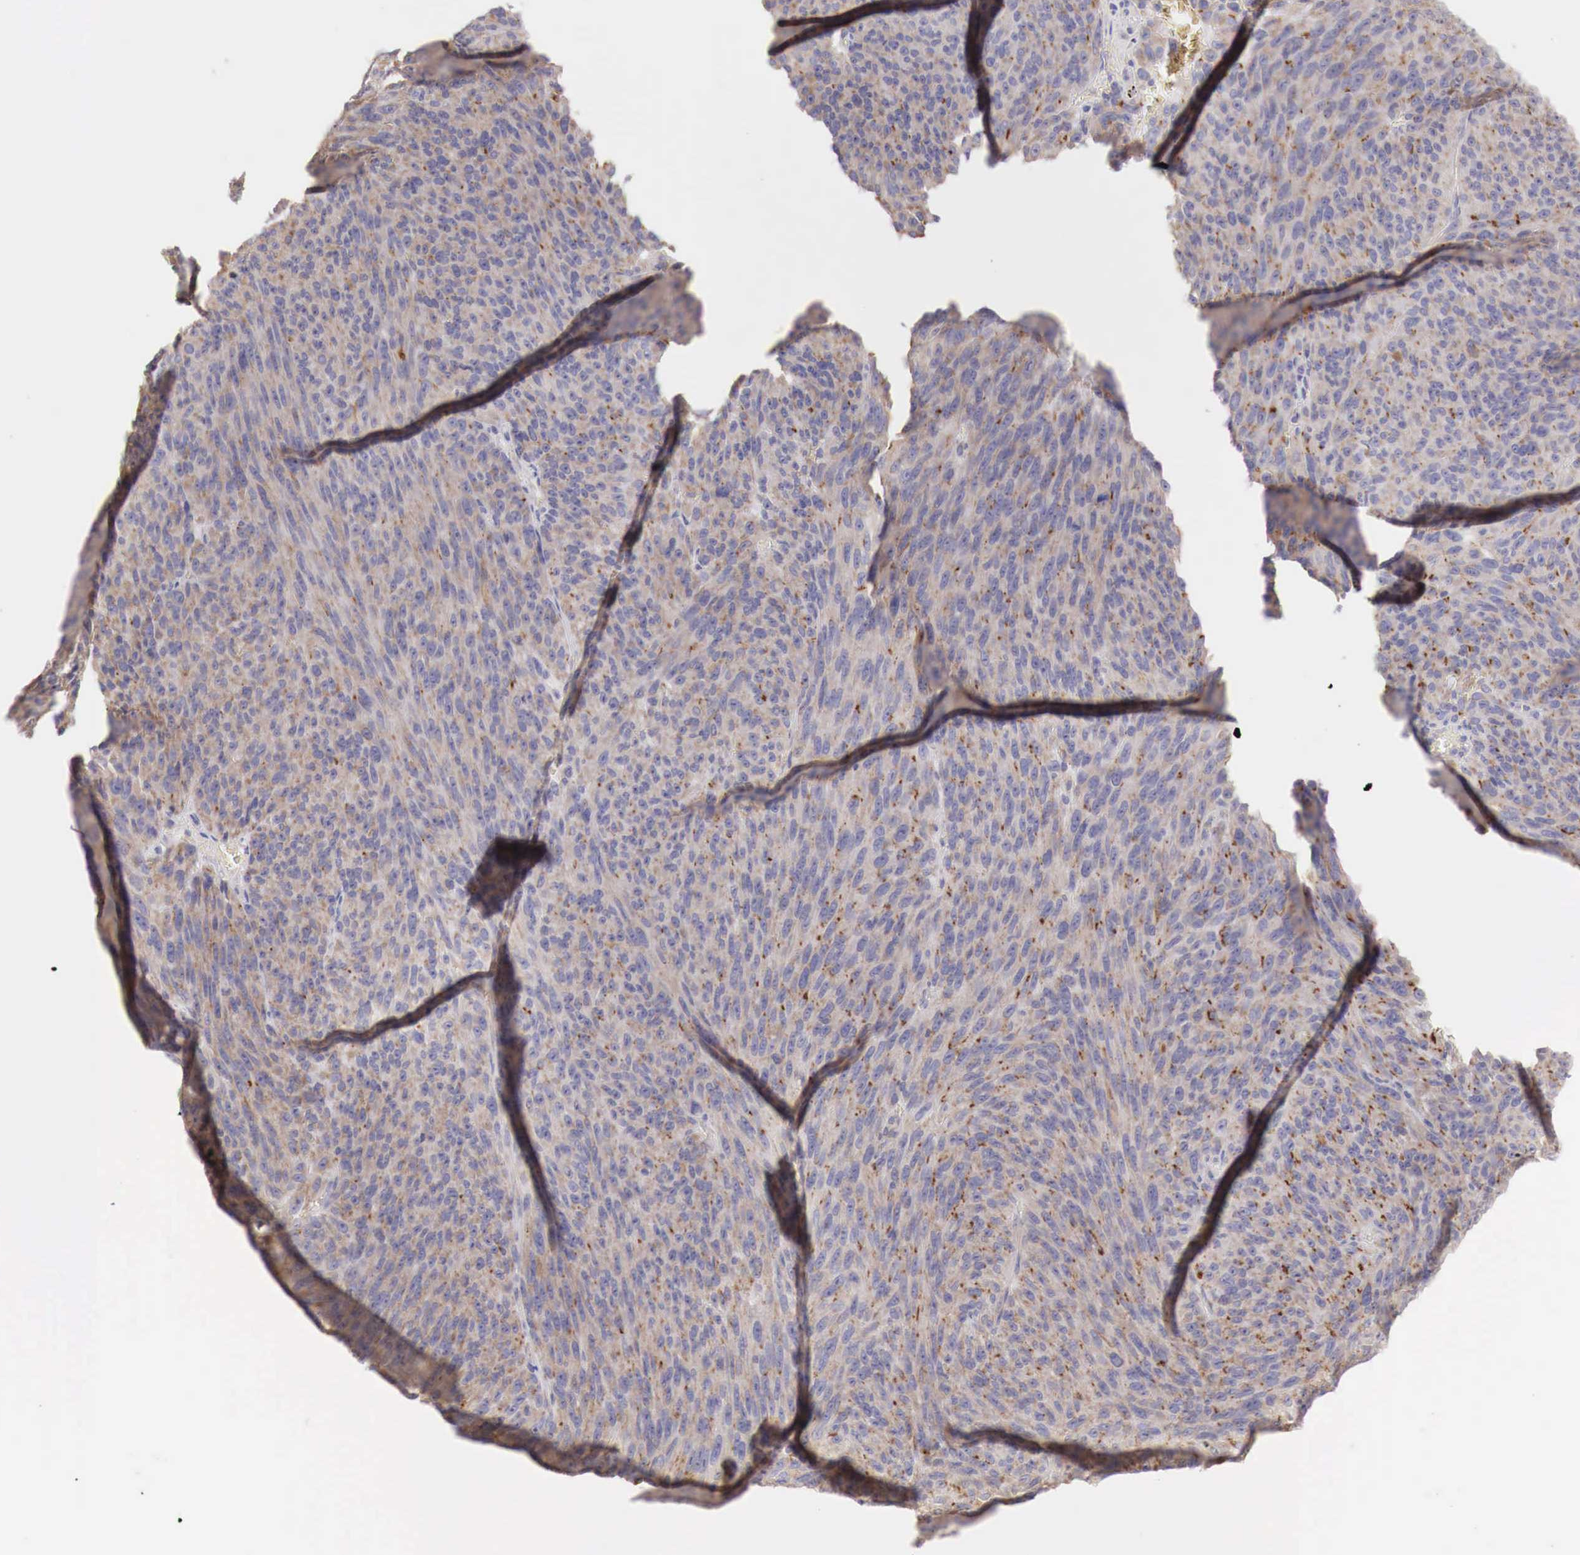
{"staining": {"intensity": "weak", "quantity": ">75%", "location": "cytoplasmic/membranous"}, "tissue": "melanoma", "cell_type": "Tumor cells", "image_type": "cancer", "snomed": [{"axis": "morphology", "description": "Malignant melanoma, NOS"}, {"axis": "topography", "description": "Skin"}], "caption": "This is a micrograph of immunohistochemistry staining of melanoma, which shows weak staining in the cytoplasmic/membranous of tumor cells.", "gene": "NSDHL", "patient": {"sex": "male", "age": 76}}